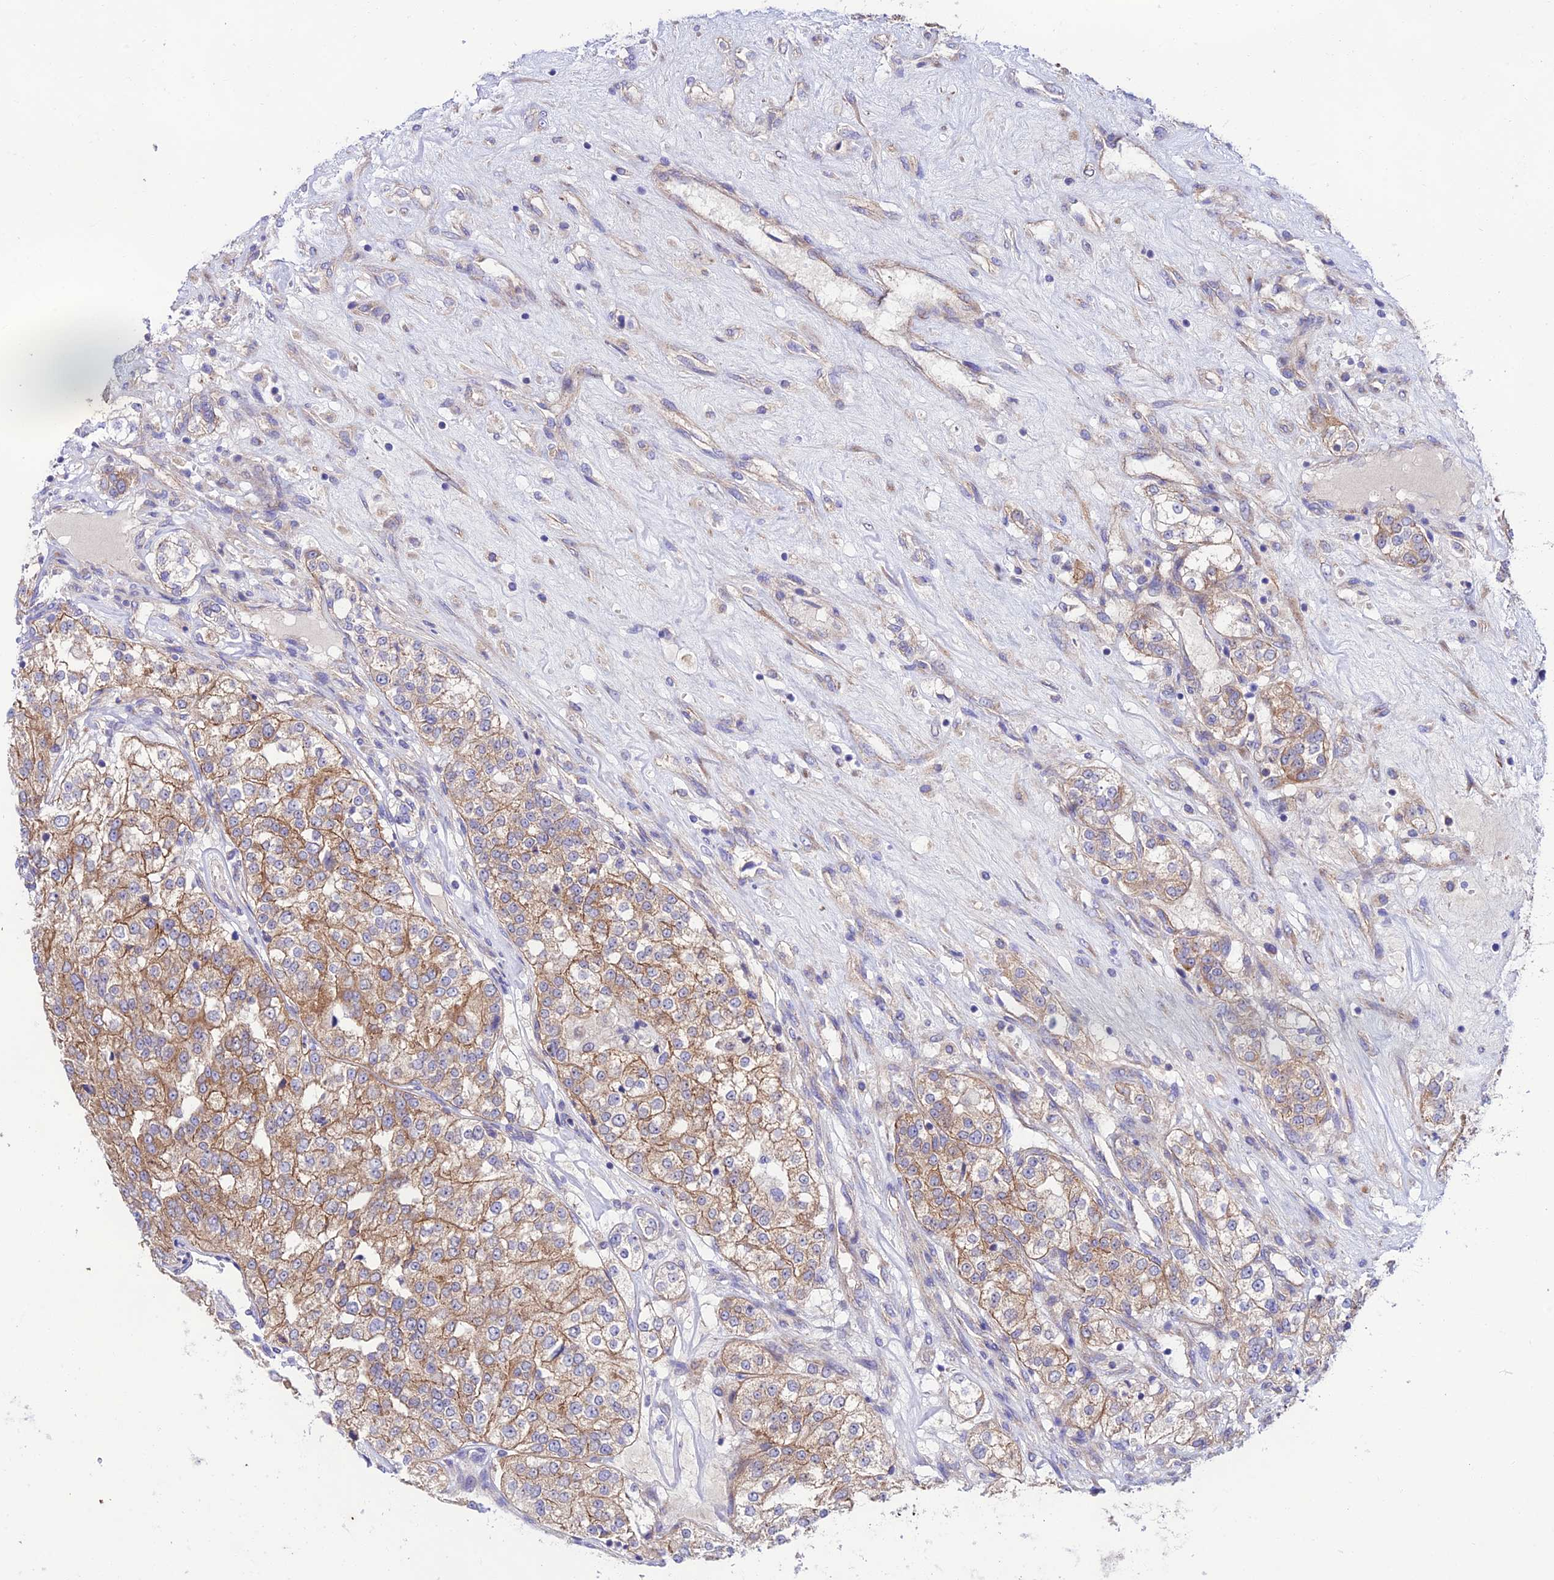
{"staining": {"intensity": "moderate", "quantity": ">75%", "location": "cytoplasmic/membranous"}, "tissue": "renal cancer", "cell_type": "Tumor cells", "image_type": "cancer", "snomed": [{"axis": "morphology", "description": "Adenocarcinoma, NOS"}, {"axis": "topography", "description": "Kidney"}], "caption": "An immunohistochemistry (IHC) image of tumor tissue is shown. Protein staining in brown highlights moderate cytoplasmic/membranous positivity in renal adenocarcinoma within tumor cells.", "gene": "LACTB2", "patient": {"sex": "female", "age": 63}}